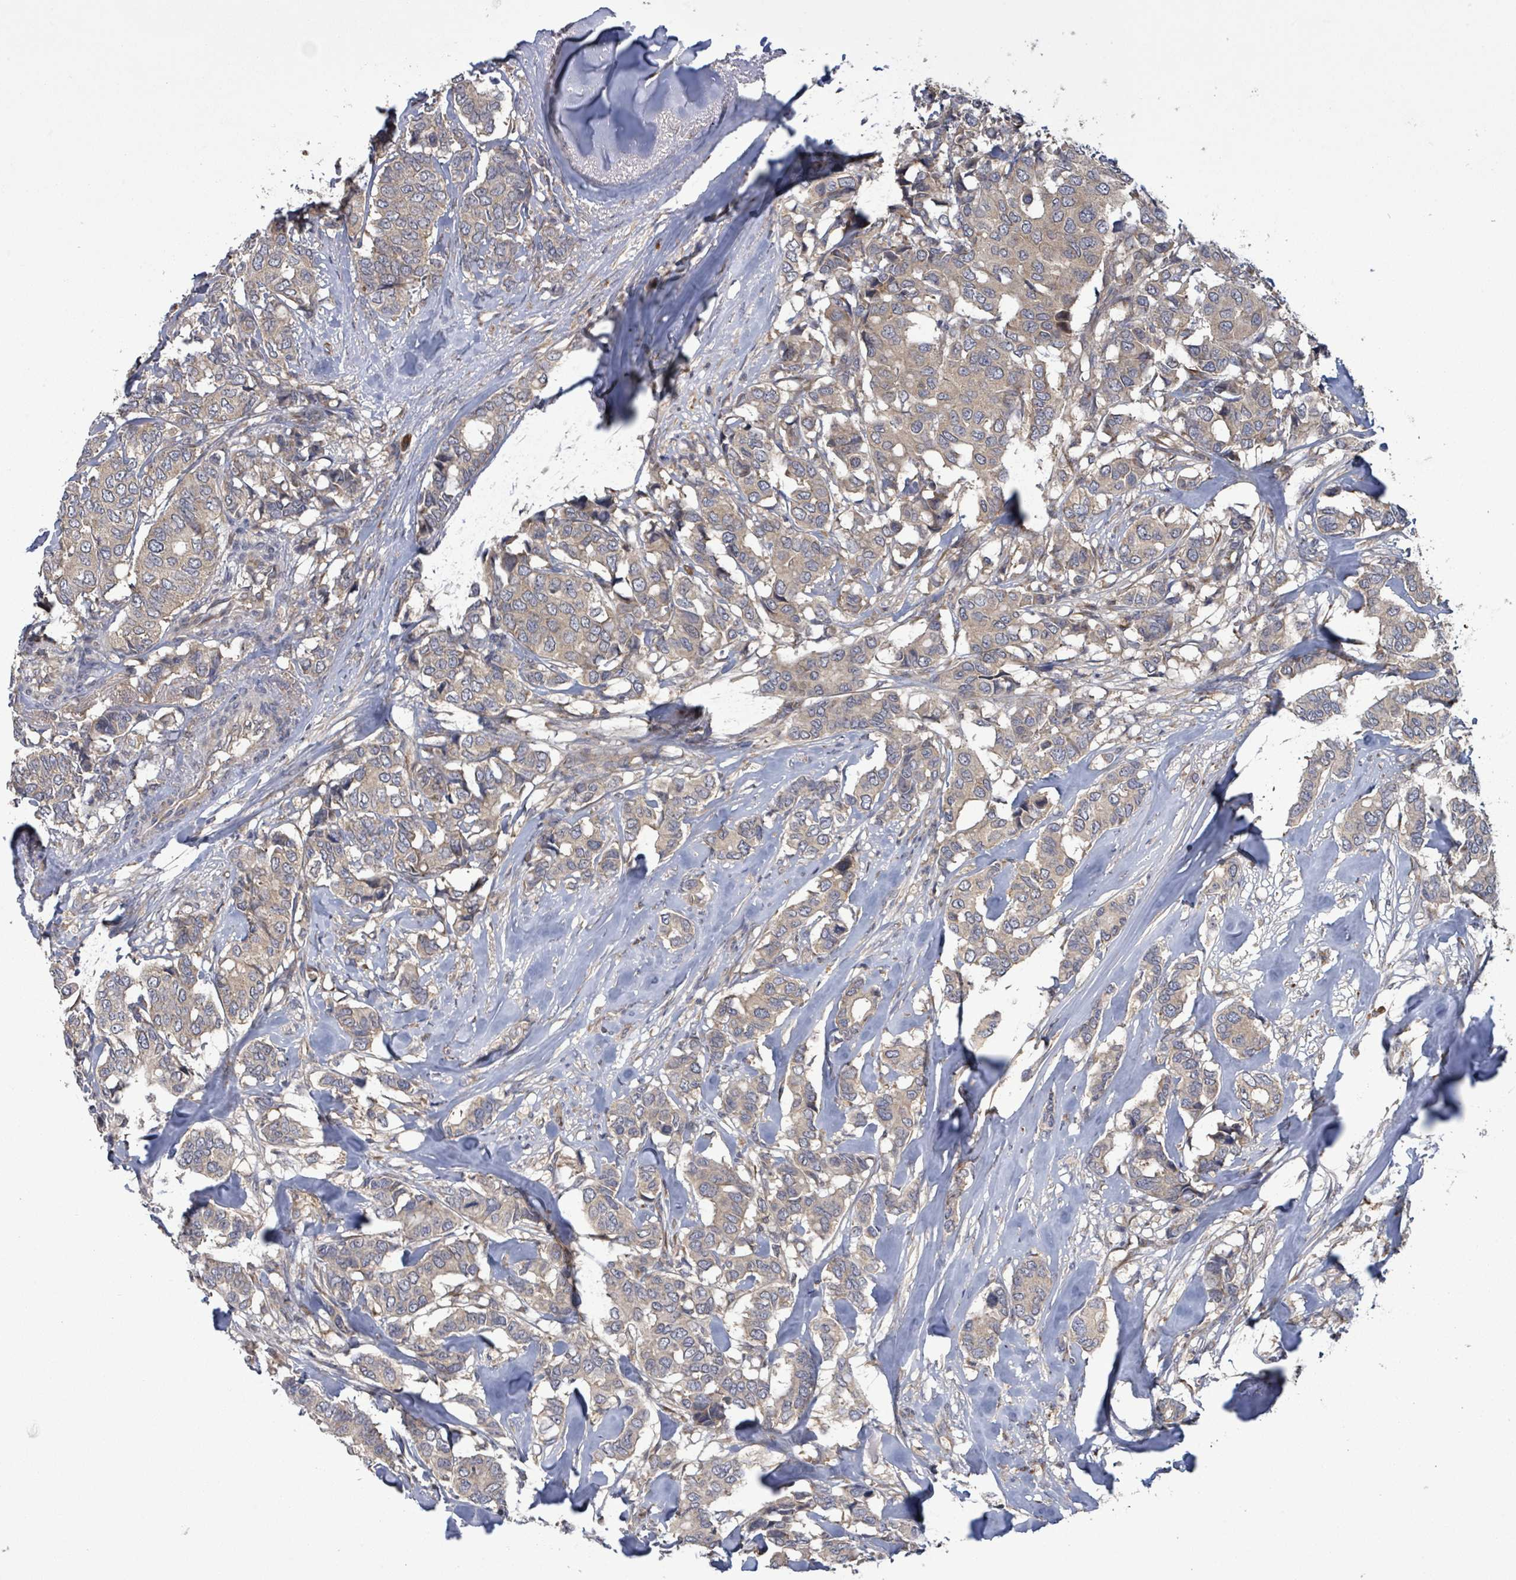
{"staining": {"intensity": "weak", "quantity": ">75%", "location": "cytoplasmic/membranous"}, "tissue": "breast cancer", "cell_type": "Tumor cells", "image_type": "cancer", "snomed": [{"axis": "morphology", "description": "Duct carcinoma"}, {"axis": "topography", "description": "Breast"}], "caption": "A brown stain highlights weak cytoplasmic/membranous expression of a protein in breast cancer tumor cells. Using DAB (3,3'-diaminobenzidine) (brown) and hematoxylin (blue) stains, captured at high magnification using brightfield microscopy.", "gene": "SERPINE3", "patient": {"sex": "female", "age": 87}}